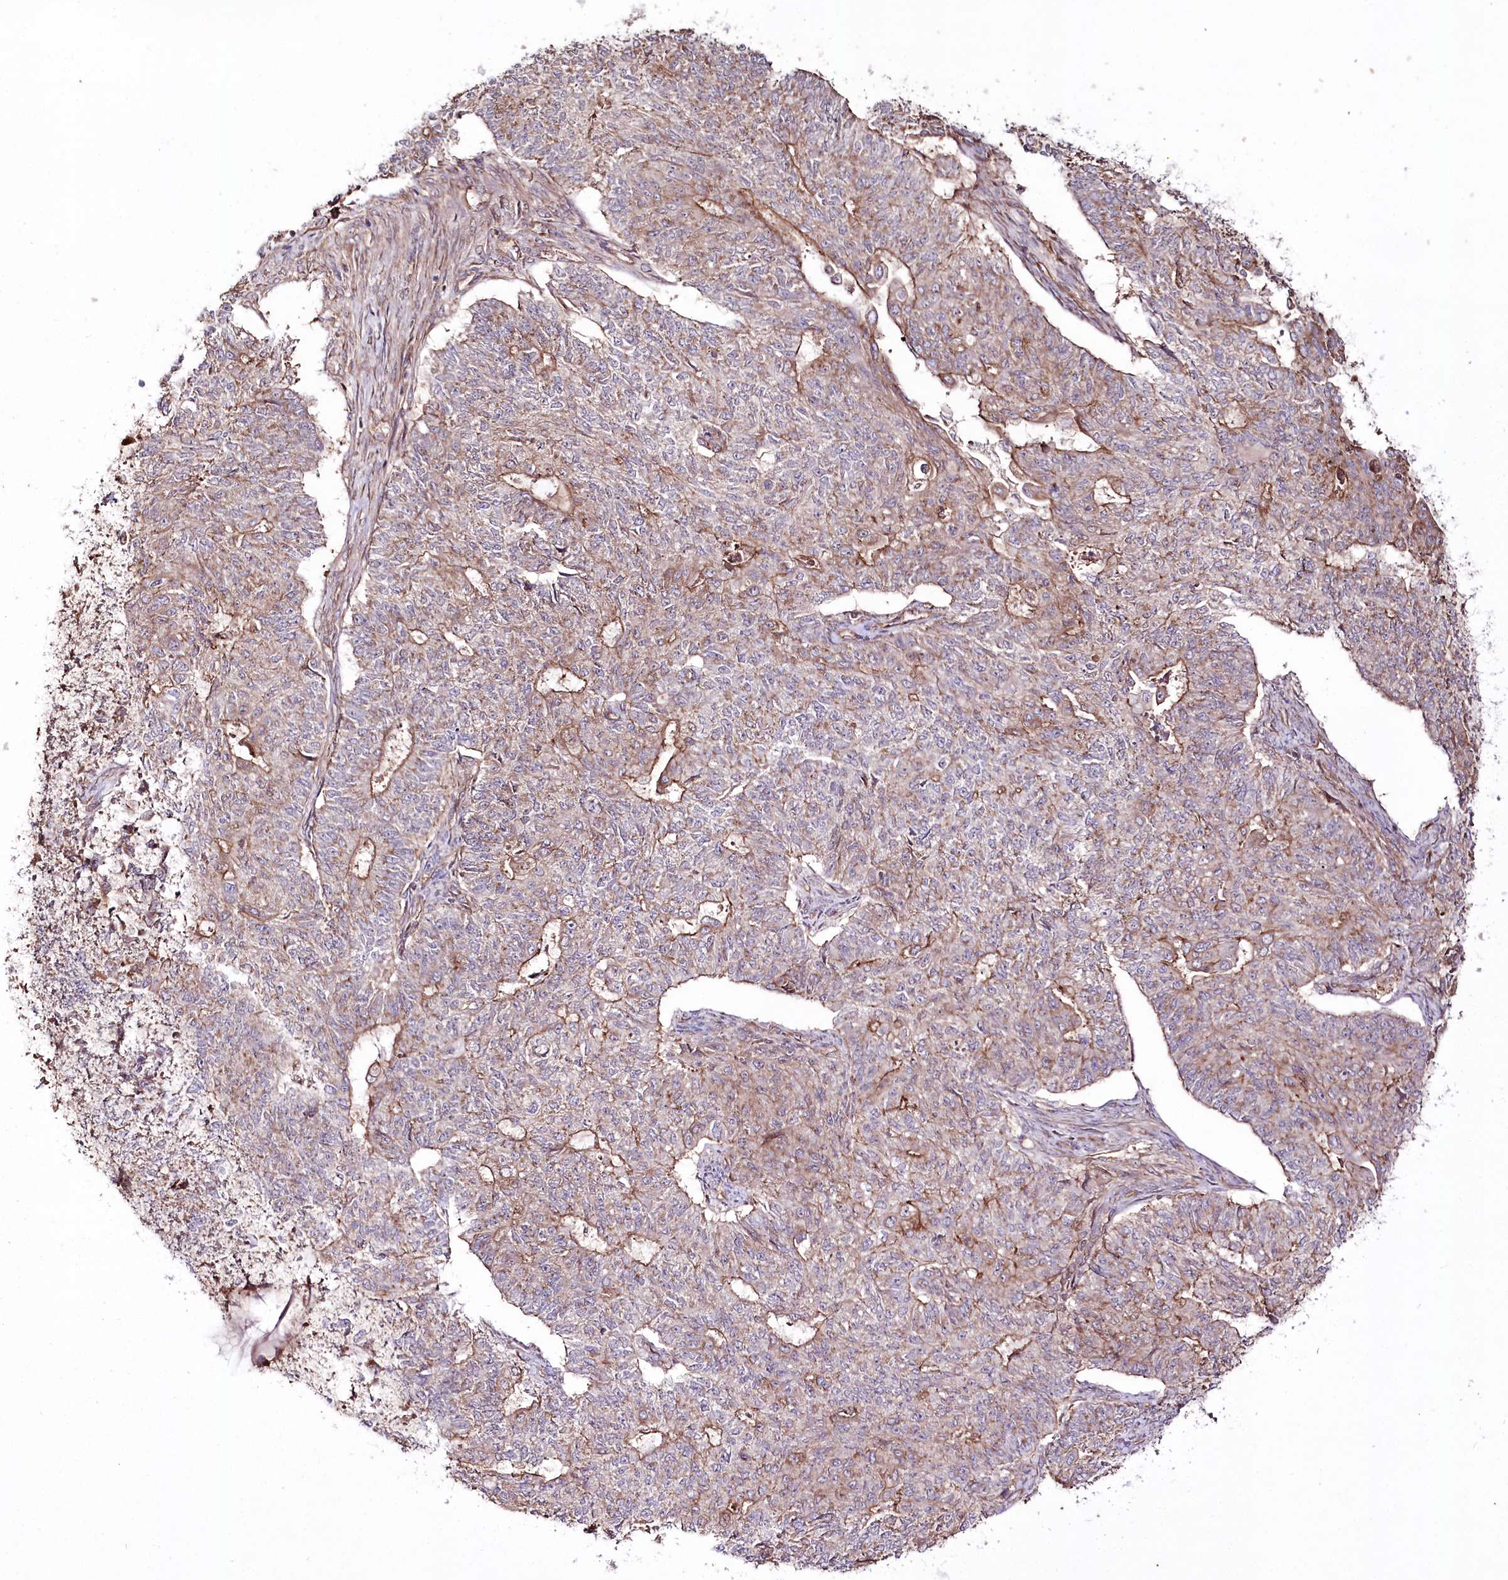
{"staining": {"intensity": "moderate", "quantity": ">75%", "location": "cytoplasmic/membranous"}, "tissue": "endometrial cancer", "cell_type": "Tumor cells", "image_type": "cancer", "snomed": [{"axis": "morphology", "description": "Adenocarcinoma, NOS"}, {"axis": "topography", "description": "Endometrium"}], "caption": "Immunohistochemical staining of human endometrial adenocarcinoma exhibits medium levels of moderate cytoplasmic/membranous positivity in about >75% of tumor cells.", "gene": "REXO2", "patient": {"sex": "female", "age": 32}}